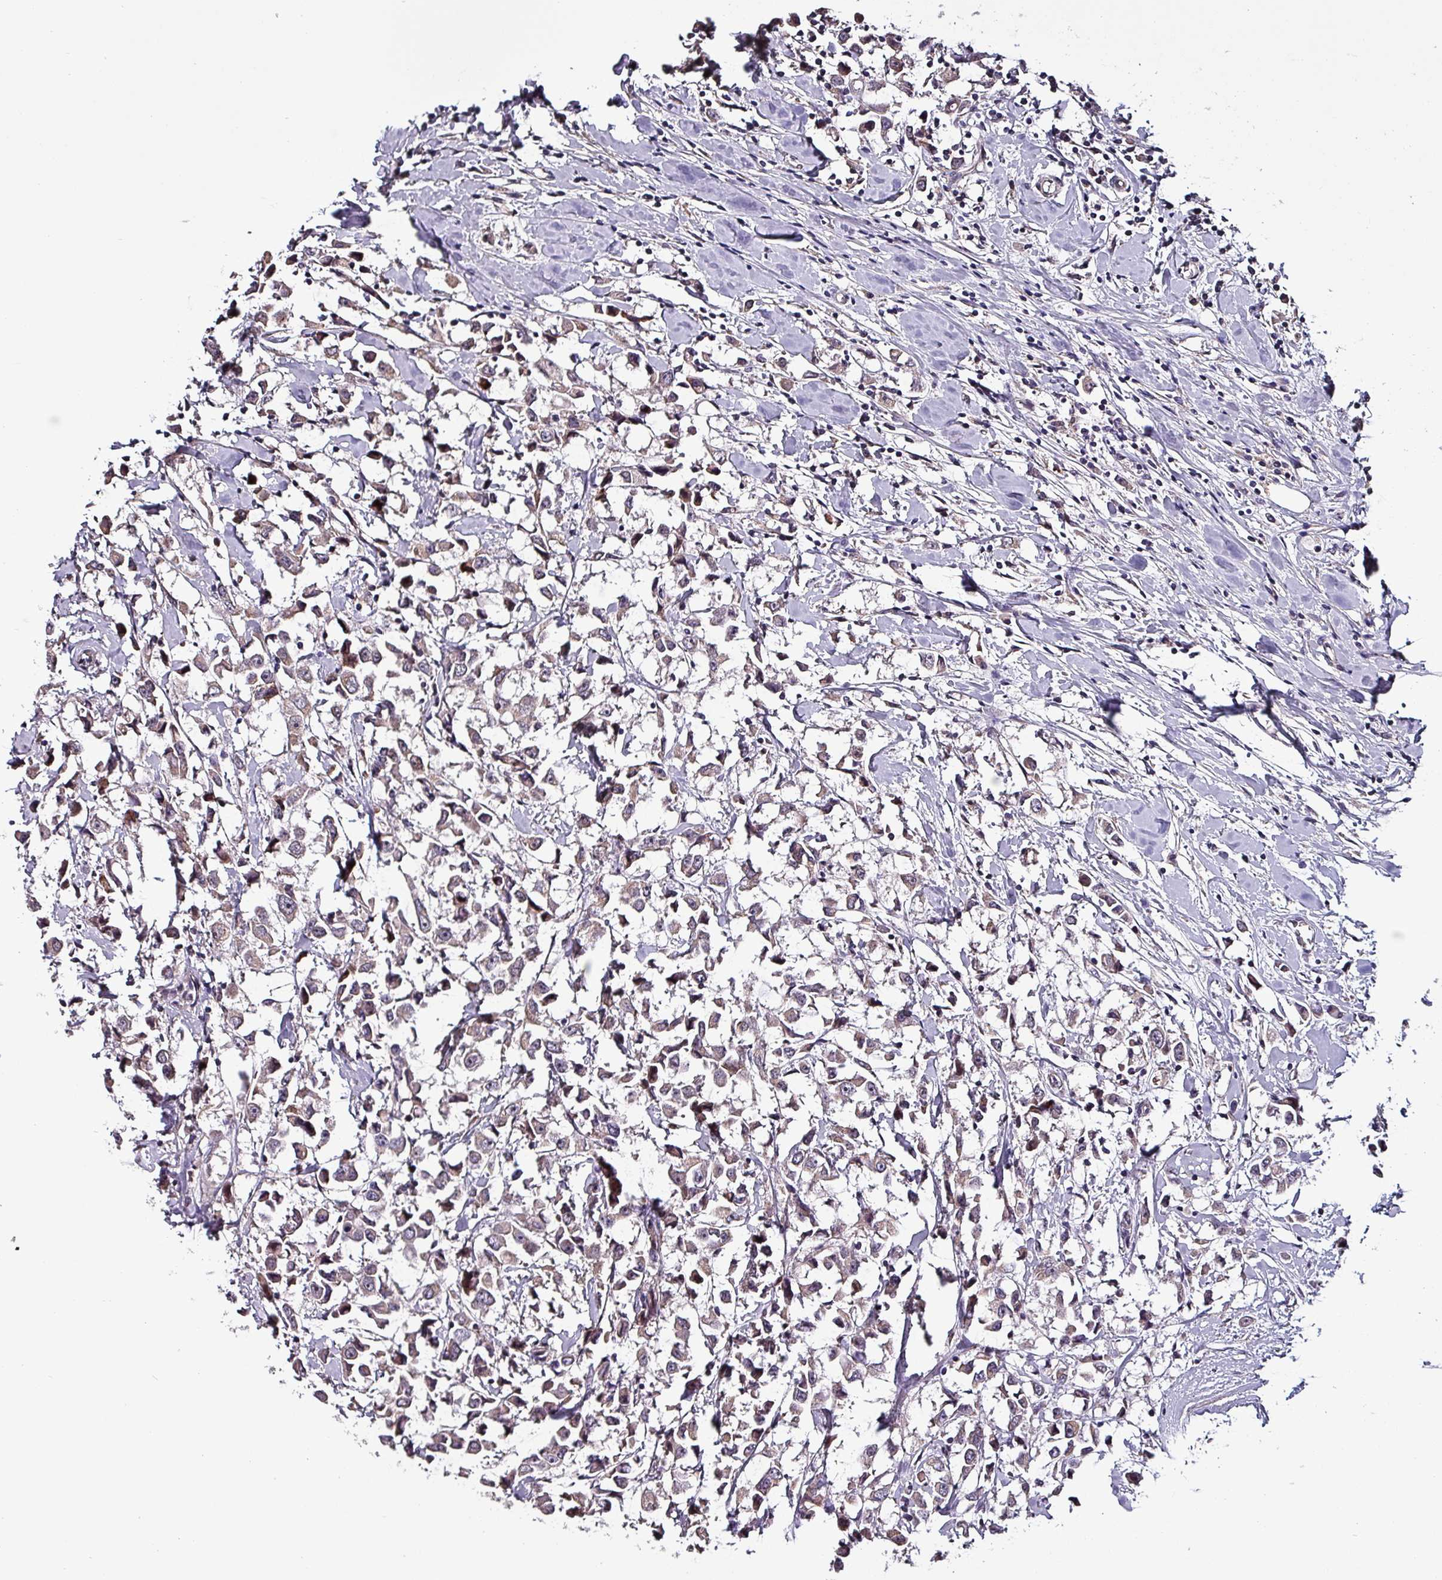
{"staining": {"intensity": "weak", "quantity": ">75%", "location": "cytoplasmic/membranous"}, "tissue": "breast cancer", "cell_type": "Tumor cells", "image_type": "cancer", "snomed": [{"axis": "morphology", "description": "Duct carcinoma"}, {"axis": "topography", "description": "Breast"}], "caption": "Immunohistochemical staining of breast cancer shows weak cytoplasmic/membranous protein expression in approximately >75% of tumor cells.", "gene": "GRAPL", "patient": {"sex": "female", "age": 61}}